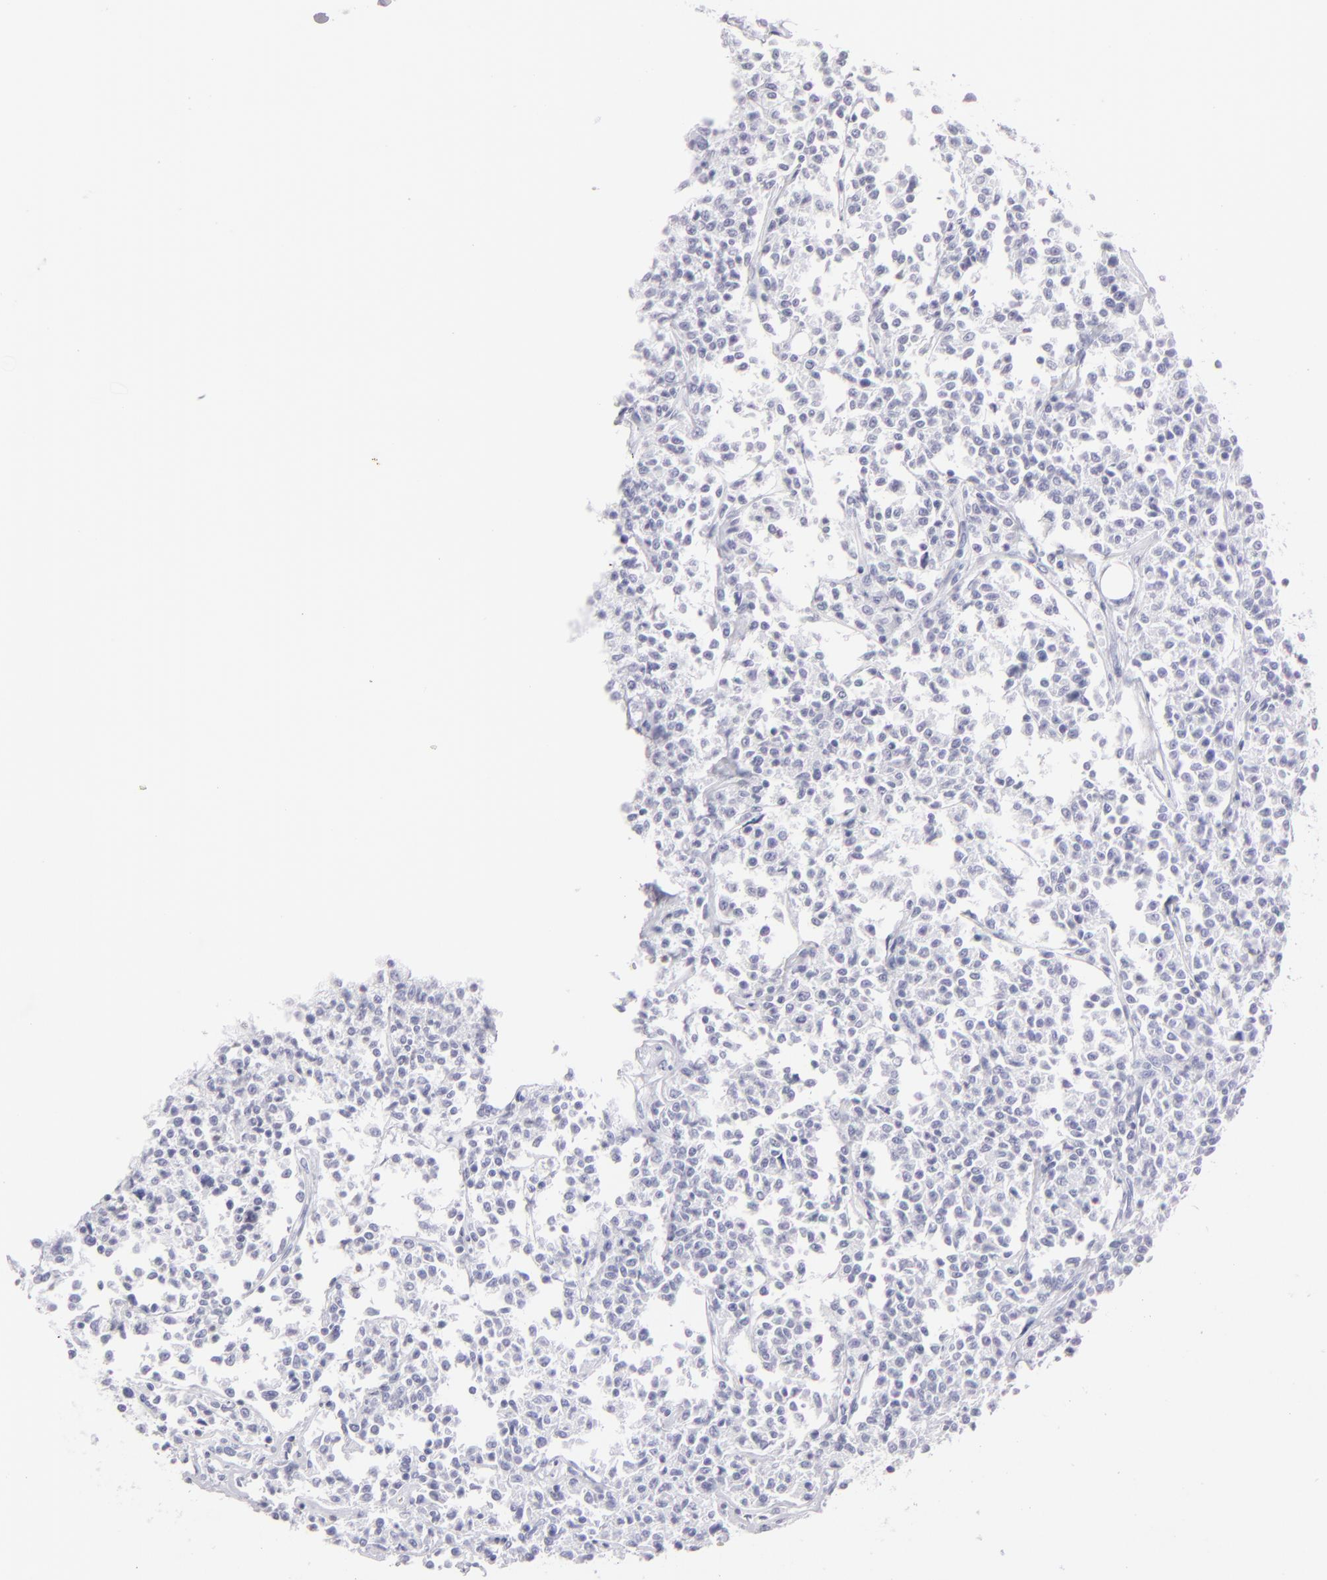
{"staining": {"intensity": "negative", "quantity": "none", "location": "none"}, "tissue": "lymphoma", "cell_type": "Tumor cells", "image_type": "cancer", "snomed": [{"axis": "morphology", "description": "Malignant lymphoma, non-Hodgkin's type, Low grade"}, {"axis": "topography", "description": "Small intestine"}], "caption": "Tumor cells show no significant expression in lymphoma.", "gene": "FLG", "patient": {"sex": "female", "age": 59}}